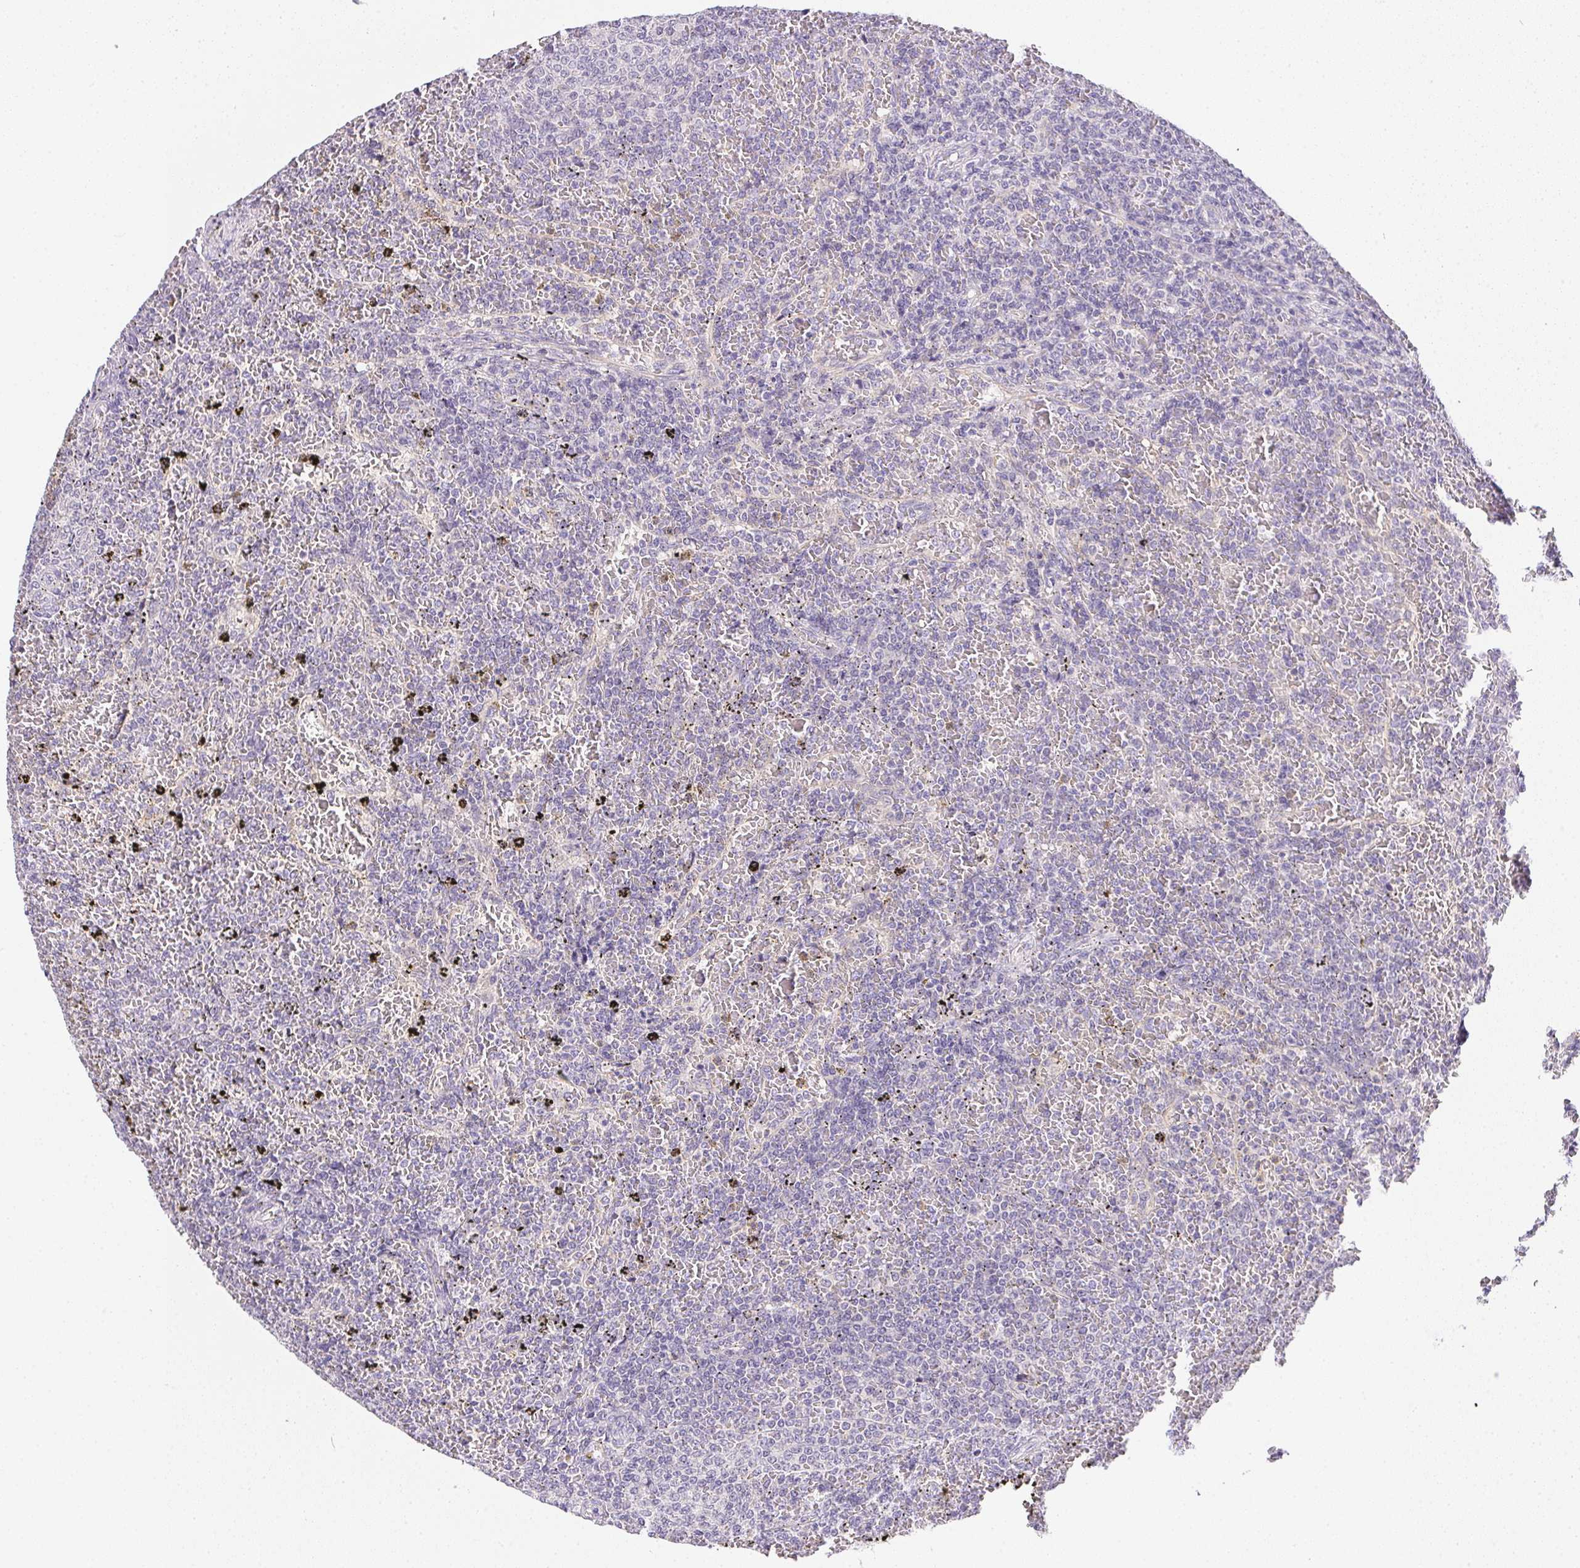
{"staining": {"intensity": "negative", "quantity": "none", "location": "none"}, "tissue": "lymphoma", "cell_type": "Tumor cells", "image_type": "cancer", "snomed": [{"axis": "morphology", "description": "Malignant lymphoma, non-Hodgkin's type, Low grade"}, {"axis": "topography", "description": "Spleen"}], "caption": "An IHC image of low-grade malignant lymphoma, non-Hodgkin's type is shown. There is no staining in tumor cells of low-grade malignant lymphoma, non-Hodgkin's type. (DAB (3,3'-diaminobenzidine) IHC visualized using brightfield microscopy, high magnification).", "gene": "SLC17A7", "patient": {"sex": "female", "age": 77}}